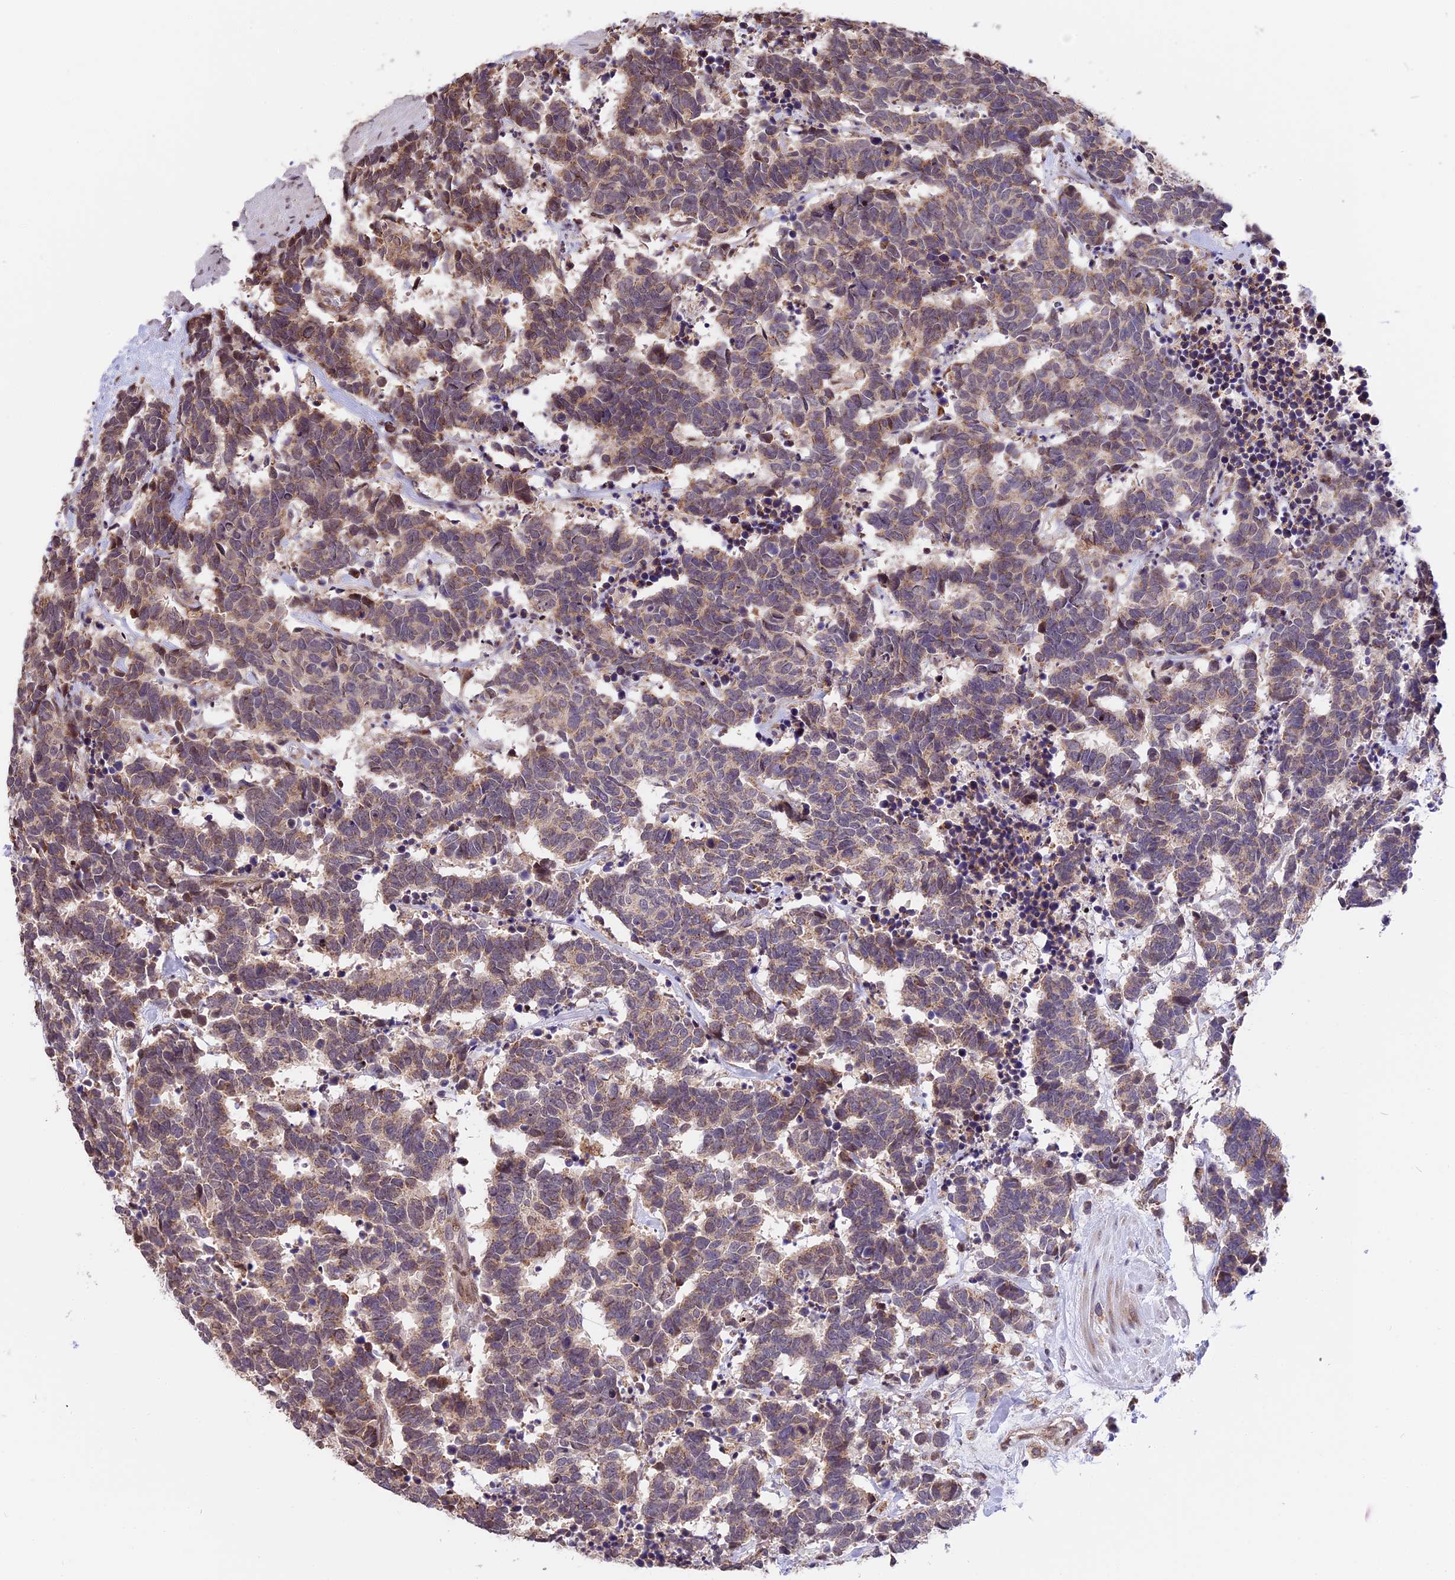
{"staining": {"intensity": "weak", "quantity": "25%-75%", "location": "cytoplasmic/membranous"}, "tissue": "carcinoid", "cell_type": "Tumor cells", "image_type": "cancer", "snomed": [{"axis": "morphology", "description": "Carcinoma, NOS"}, {"axis": "morphology", "description": "Carcinoid, malignant, NOS"}, {"axis": "topography", "description": "Urinary bladder"}], "caption": "Carcinoma stained with immunohistochemistry exhibits weak cytoplasmic/membranous positivity in about 25%-75% of tumor cells.", "gene": "RERGL", "patient": {"sex": "male", "age": 57}}